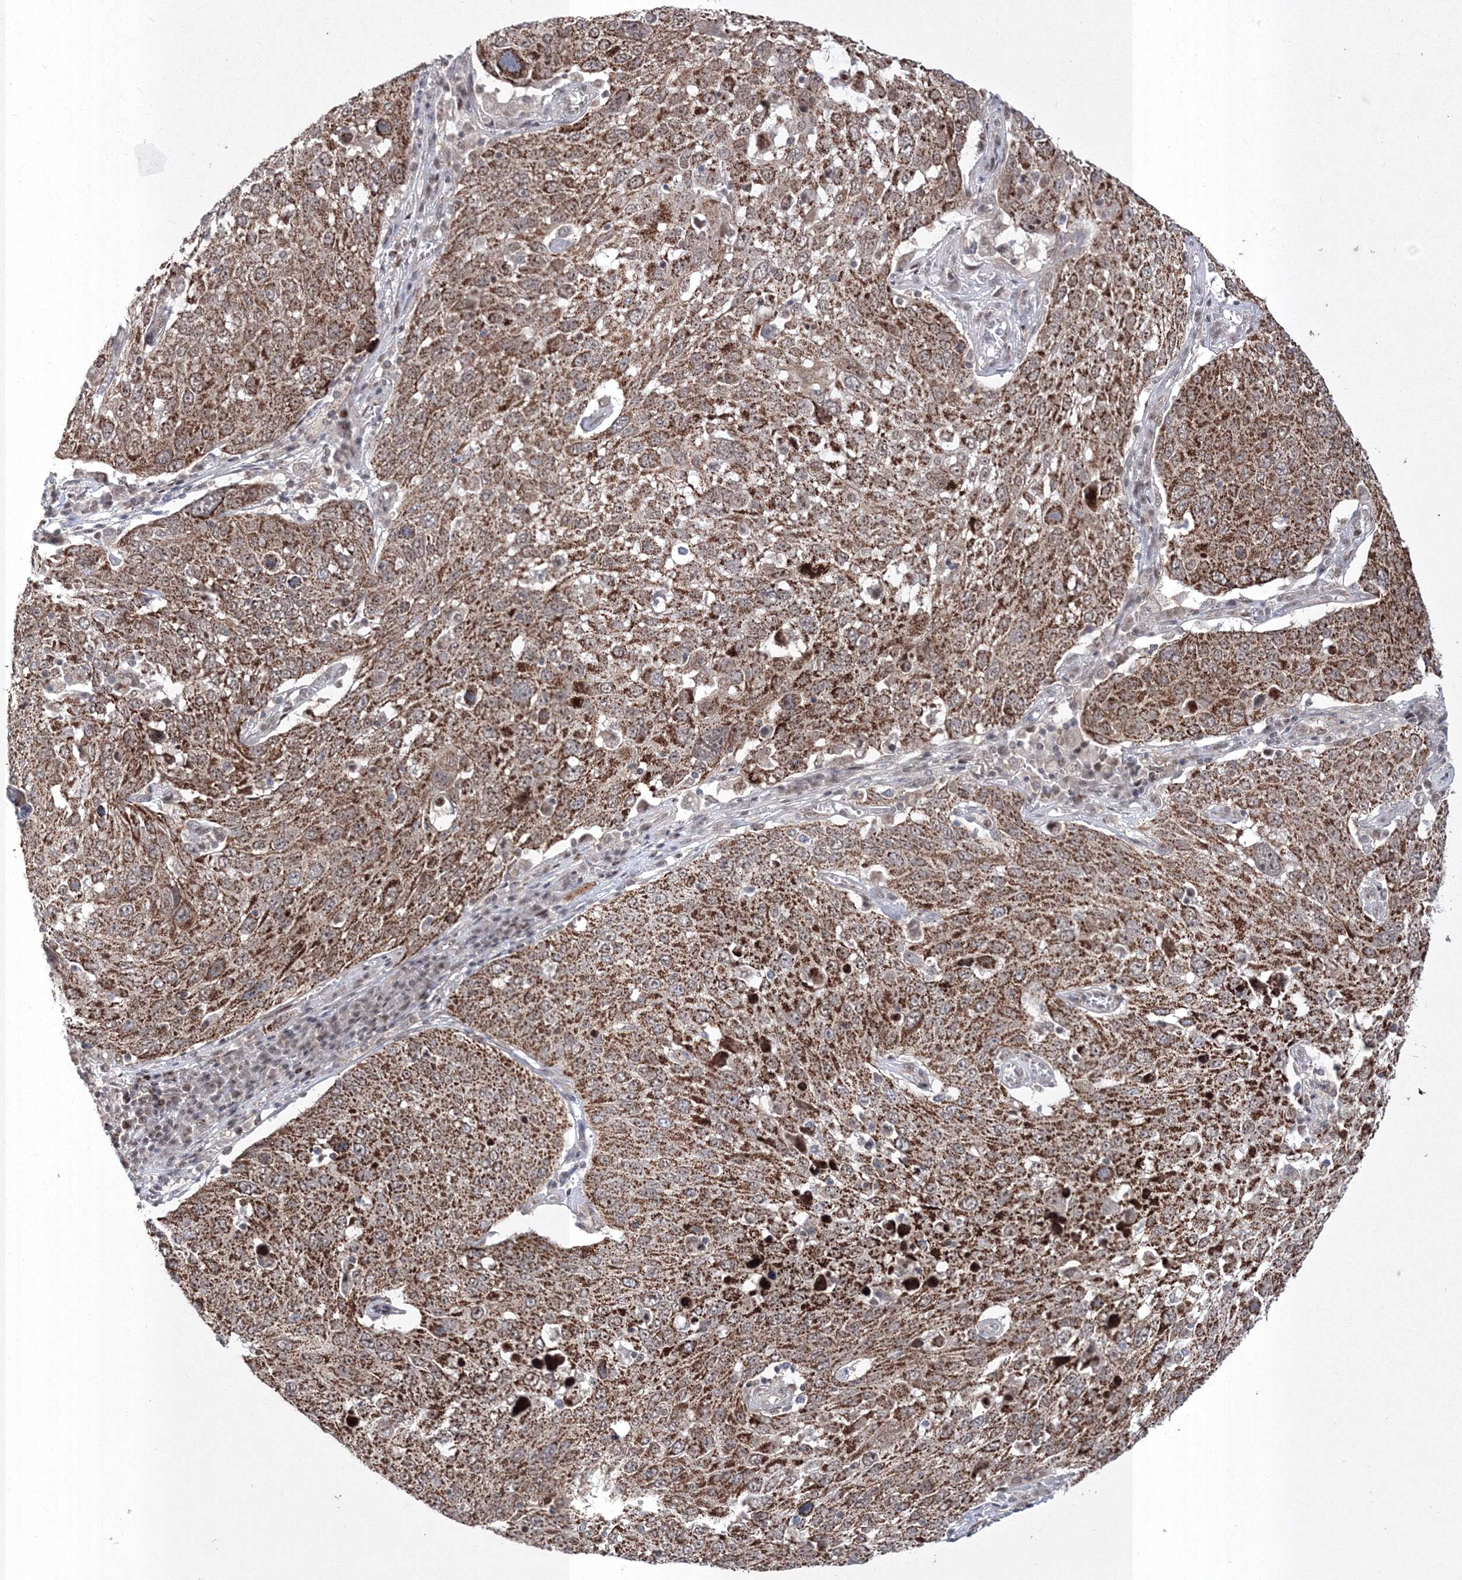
{"staining": {"intensity": "strong", "quantity": ">75%", "location": "cytoplasmic/membranous,nuclear"}, "tissue": "lung cancer", "cell_type": "Tumor cells", "image_type": "cancer", "snomed": [{"axis": "morphology", "description": "Squamous cell carcinoma, NOS"}, {"axis": "topography", "description": "Lung"}], "caption": "Brown immunohistochemical staining in lung cancer (squamous cell carcinoma) demonstrates strong cytoplasmic/membranous and nuclear expression in about >75% of tumor cells.", "gene": "GRSF1", "patient": {"sex": "male", "age": 65}}